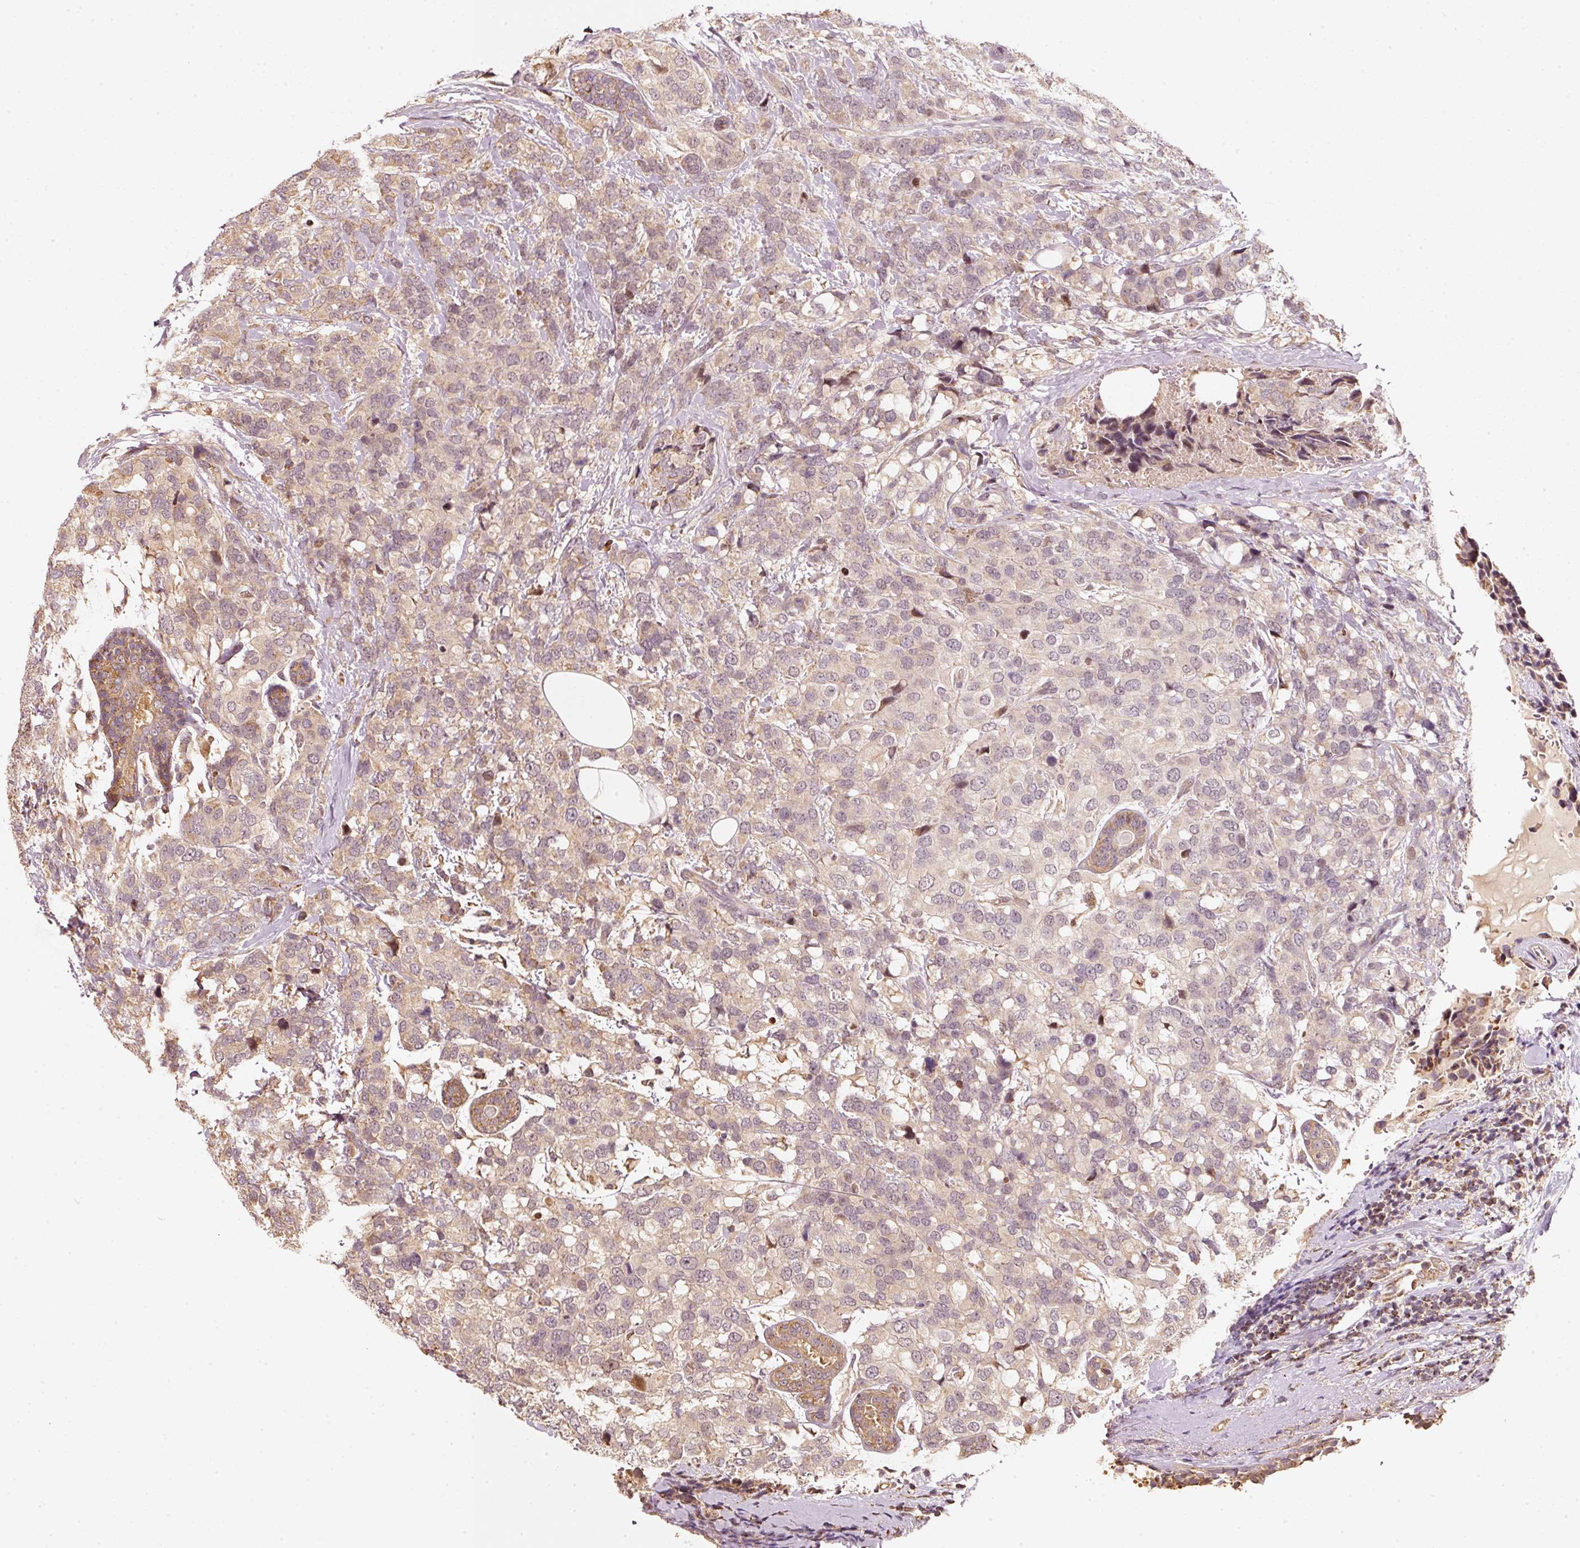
{"staining": {"intensity": "weak", "quantity": ">75%", "location": "cytoplasmic/membranous"}, "tissue": "breast cancer", "cell_type": "Tumor cells", "image_type": "cancer", "snomed": [{"axis": "morphology", "description": "Lobular carcinoma"}, {"axis": "topography", "description": "Breast"}], "caption": "Human lobular carcinoma (breast) stained with a brown dye displays weak cytoplasmic/membranous positive staining in about >75% of tumor cells.", "gene": "RAB35", "patient": {"sex": "female", "age": 59}}